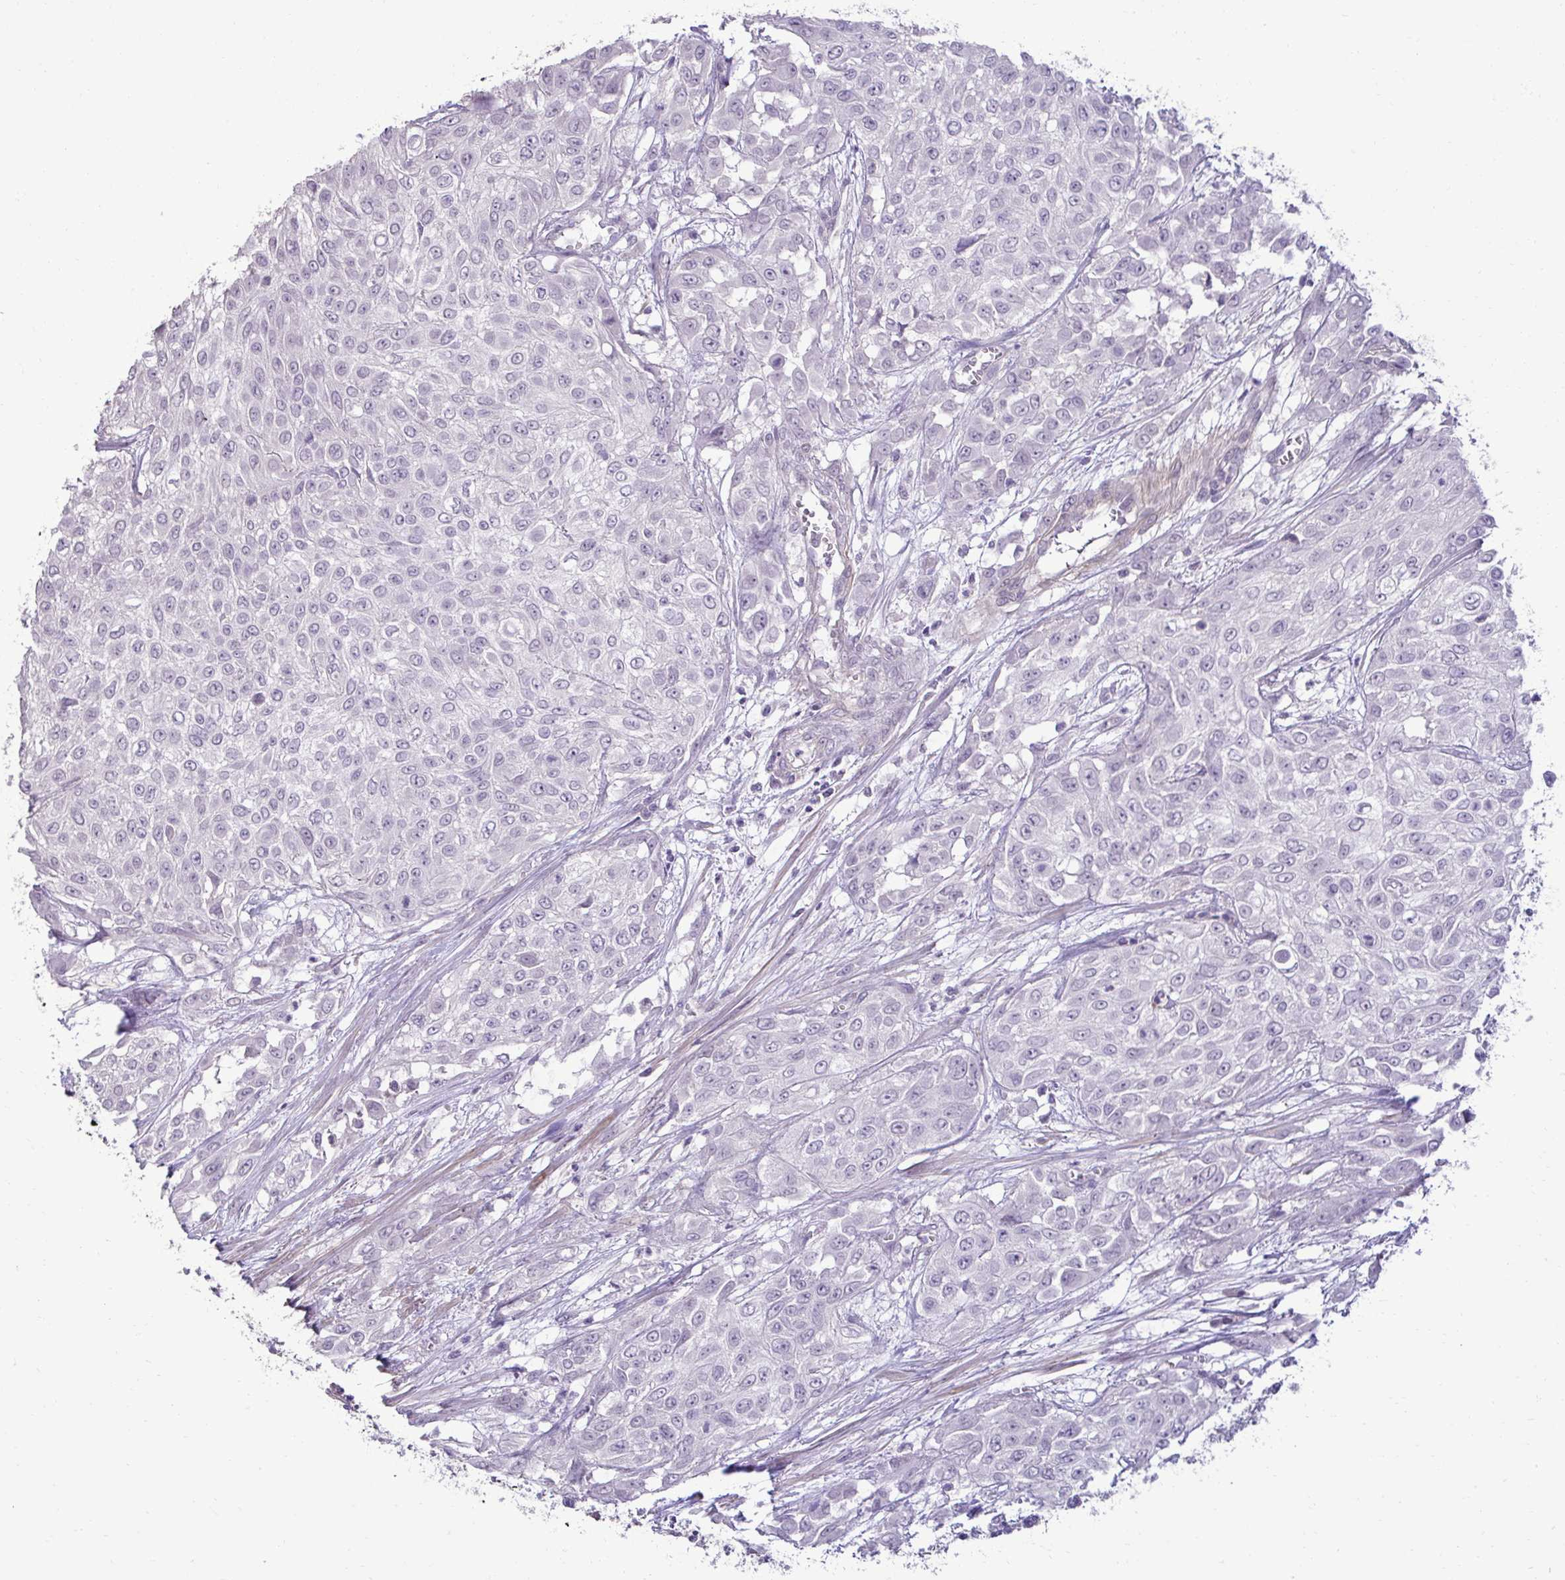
{"staining": {"intensity": "negative", "quantity": "none", "location": "none"}, "tissue": "urothelial cancer", "cell_type": "Tumor cells", "image_type": "cancer", "snomed": [{"axis": "morphology", "description": "Urothelial carcinoma, High grade"}, {"axis": "topography", "description": "Urinary bladder"}], "caption": "DAB immunohistochemical staining of human urothelial cancer reveals no significant staining in tumor cells.", "gene": "SLC30A3", "patient": {"sex": "male", "age": 57}}